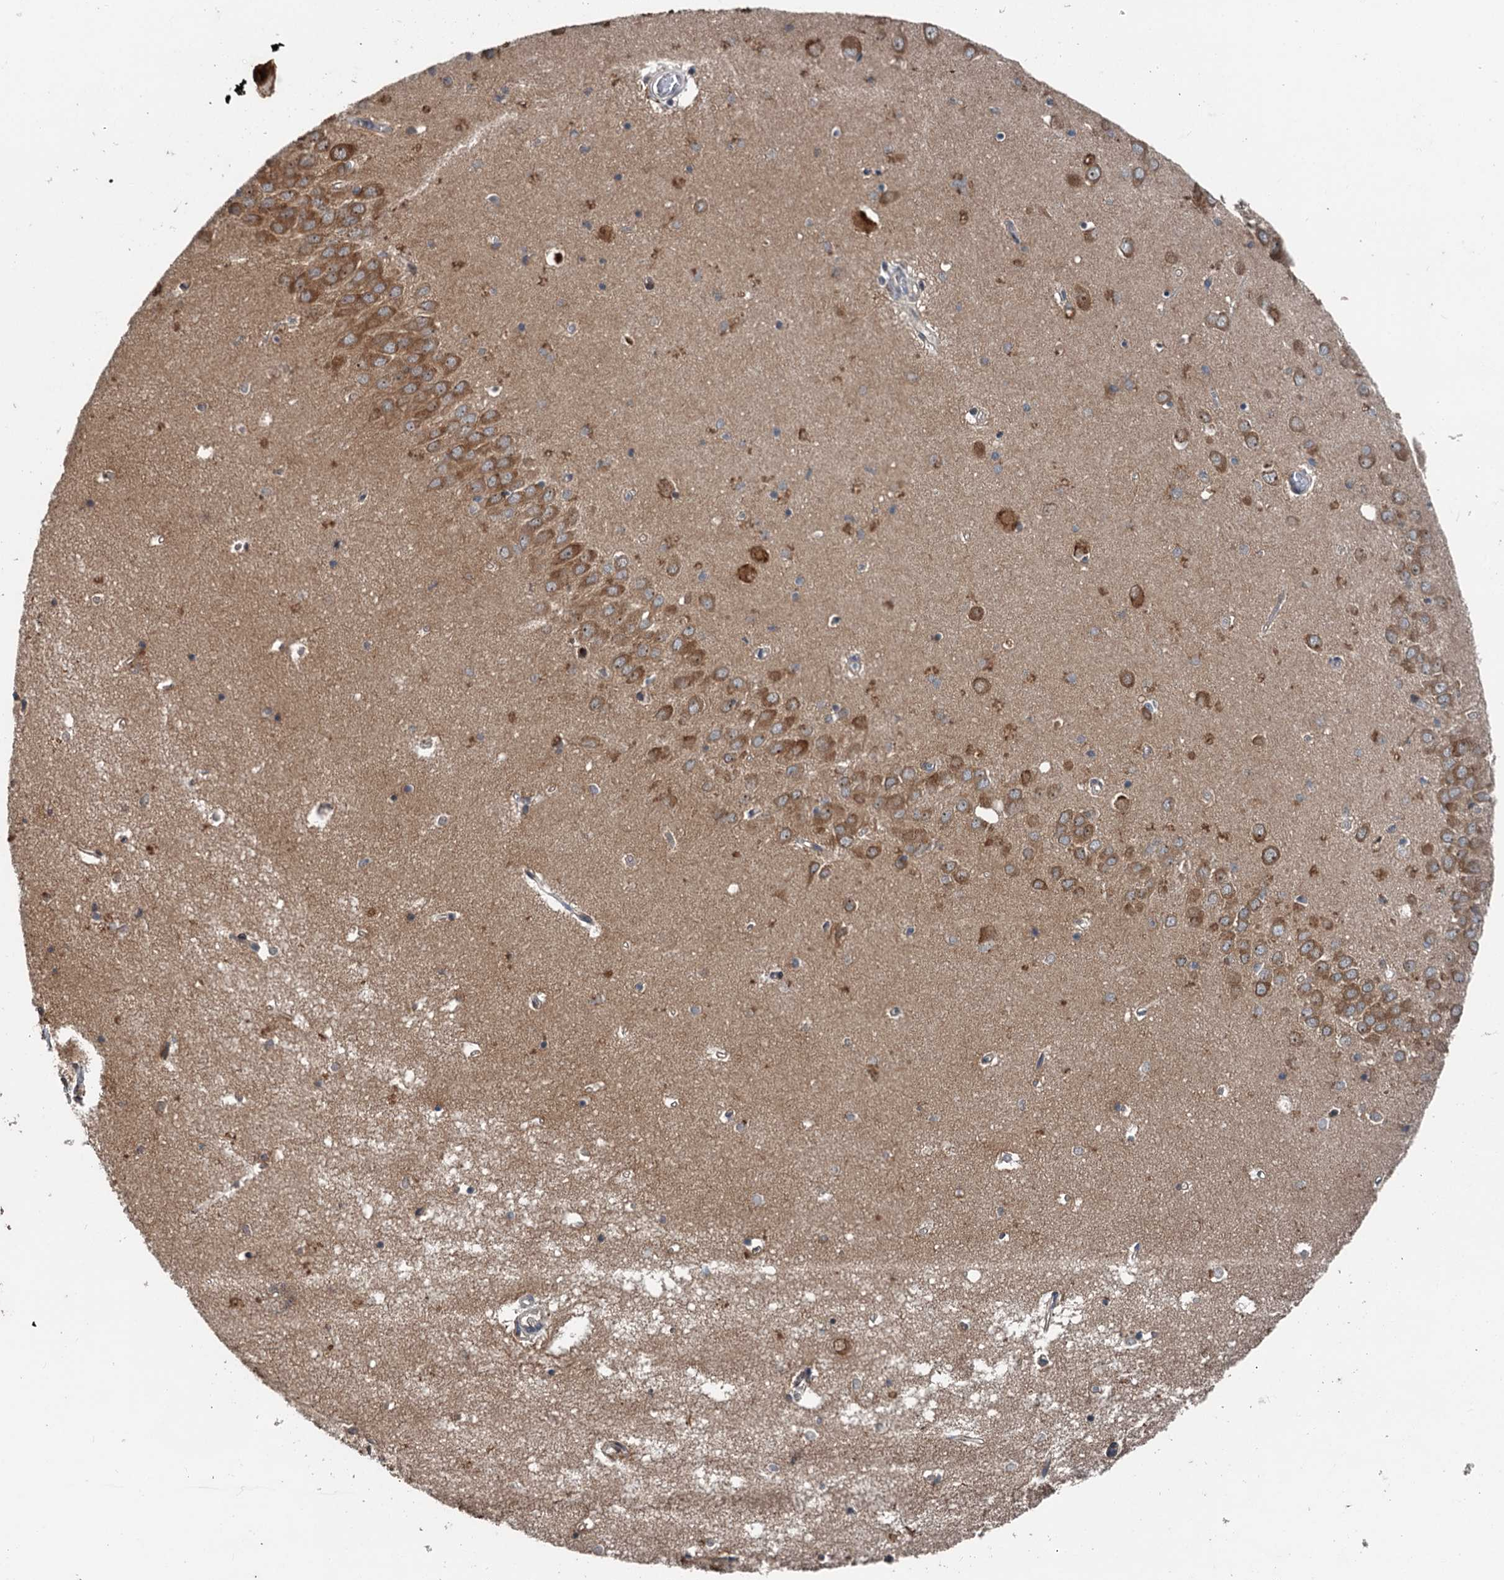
{"staining": {"intensity": "moderate", "quantity": "<25%", "location": "cytoplasmic/membranous"}, "tissue": "hippocampus", "cell_type": "Glial cells", "image_type": "normal", "snomed": [{"axis": "morphology", "description": "Normal tissue, NOS"}, {"axis": "topography", "description": "Hippocampus"}], "caption": "A photomicrograph of human hippocampus stained for a protein shows moderate cytoplasmic/membranous brown staining in glial cells. (DAB (3,3'-diaminobenzidine) IHC with brightfield microscopy, high magnification).", "gene": "N4BP2L2", "patient": {"sex": "male", "age": 70}}